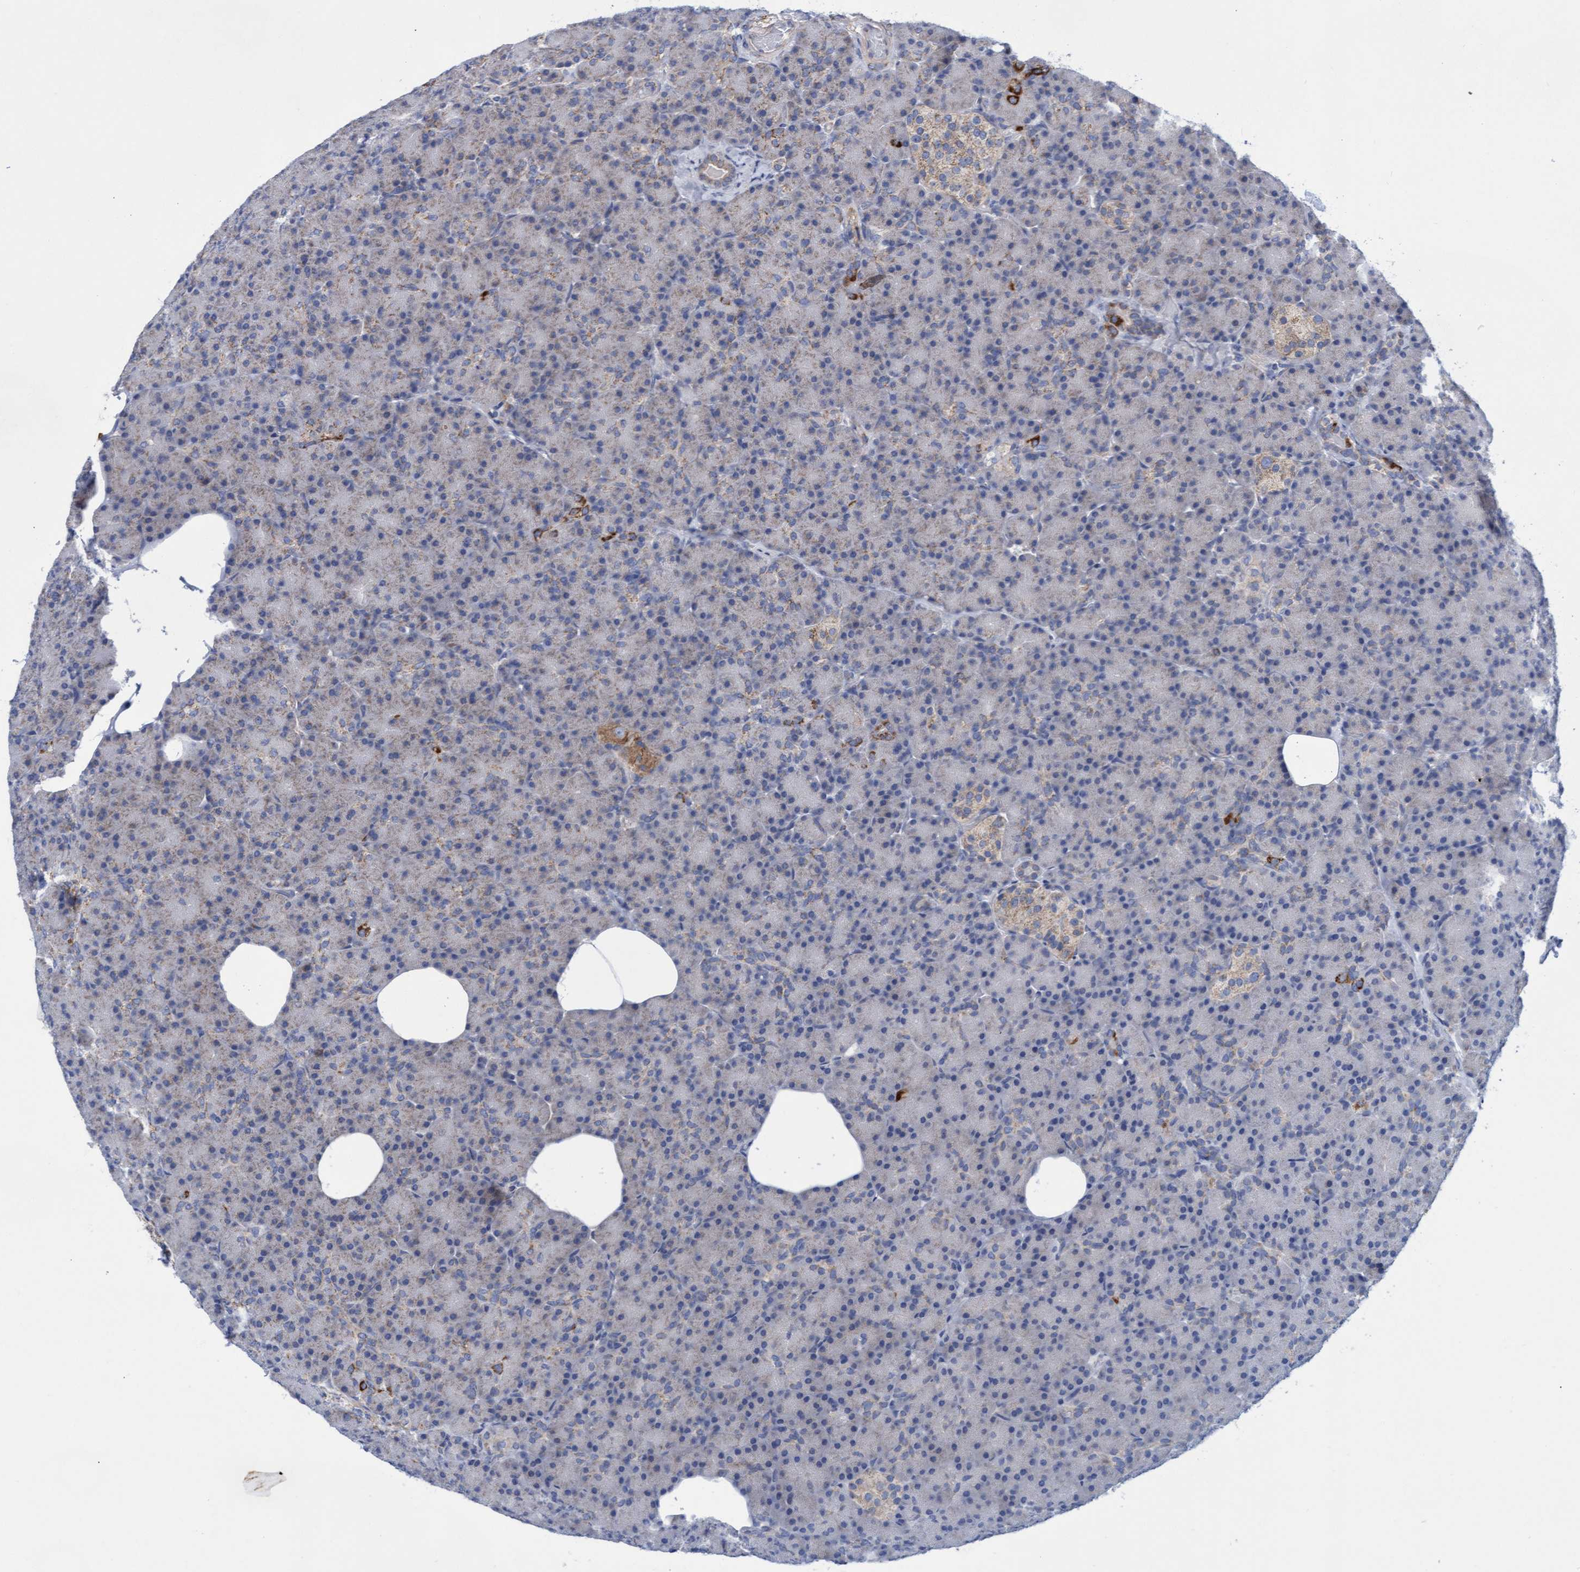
{"staining": {"intensity": "moderate", "quantity": "25%-75%", "location": "cytoplasmic/membranous"}, "tissue": "pancreas", "cell_type": "Exocrine glandular cells", "image_type": "normal", "snomed": [{"axis": "morphology", "description": "Normal tissue, NOS"}, {"axis": "topography", "description": "Pancreas"}], "caption": "IHC of benign human pancreas exhibits medium levels of moderate cytoplasmic/membranous expression in about 25%-75% of exocrine glandular cells. (DAB (3,3'-diaminobenzidine) = brown stain, brightfield microscopy at high magnification).", "gene": "ZNF750", "patient": {"sex": "female", "age": 43}}